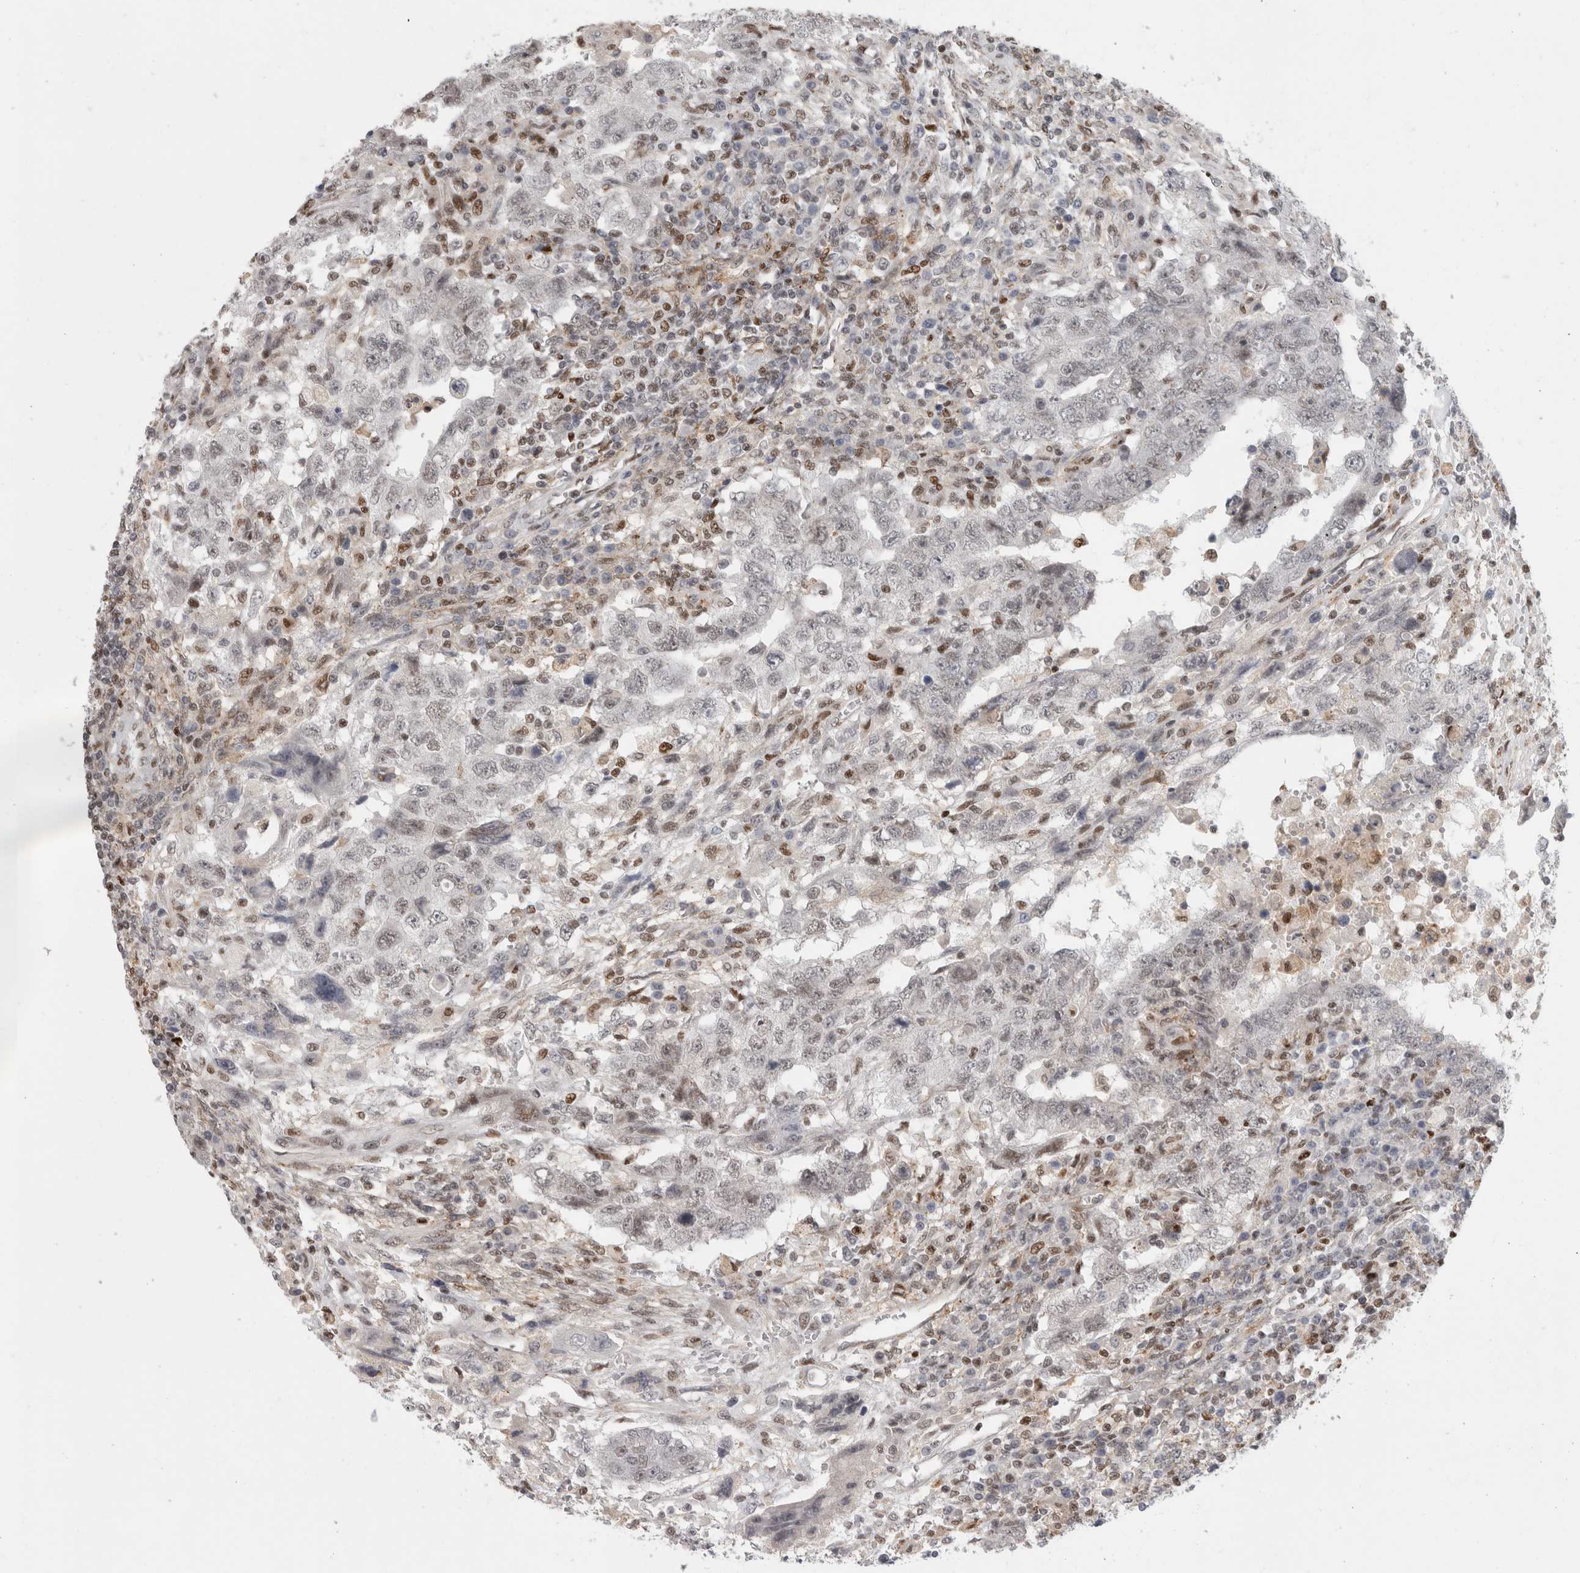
{"staining": {"intensity": "negative", "quantity": "none", "location": "none"}, "tissue": "testis cancer", "cell_type": "Tumor cells", "image_type": "cancer", "snomed": [{"axis": "morphology", "description": "Carcinoma, Embryonal, NOS"}, {"axis": "topography", "description": "Testis"}], "caption": "Human testis embryonal carcinoma stained for a protein using immunohistochemistry (IHC) exhibits no expression in tumor cells.", "gene": "SRARP", "patient": {"sex": "male", "age": 26}}